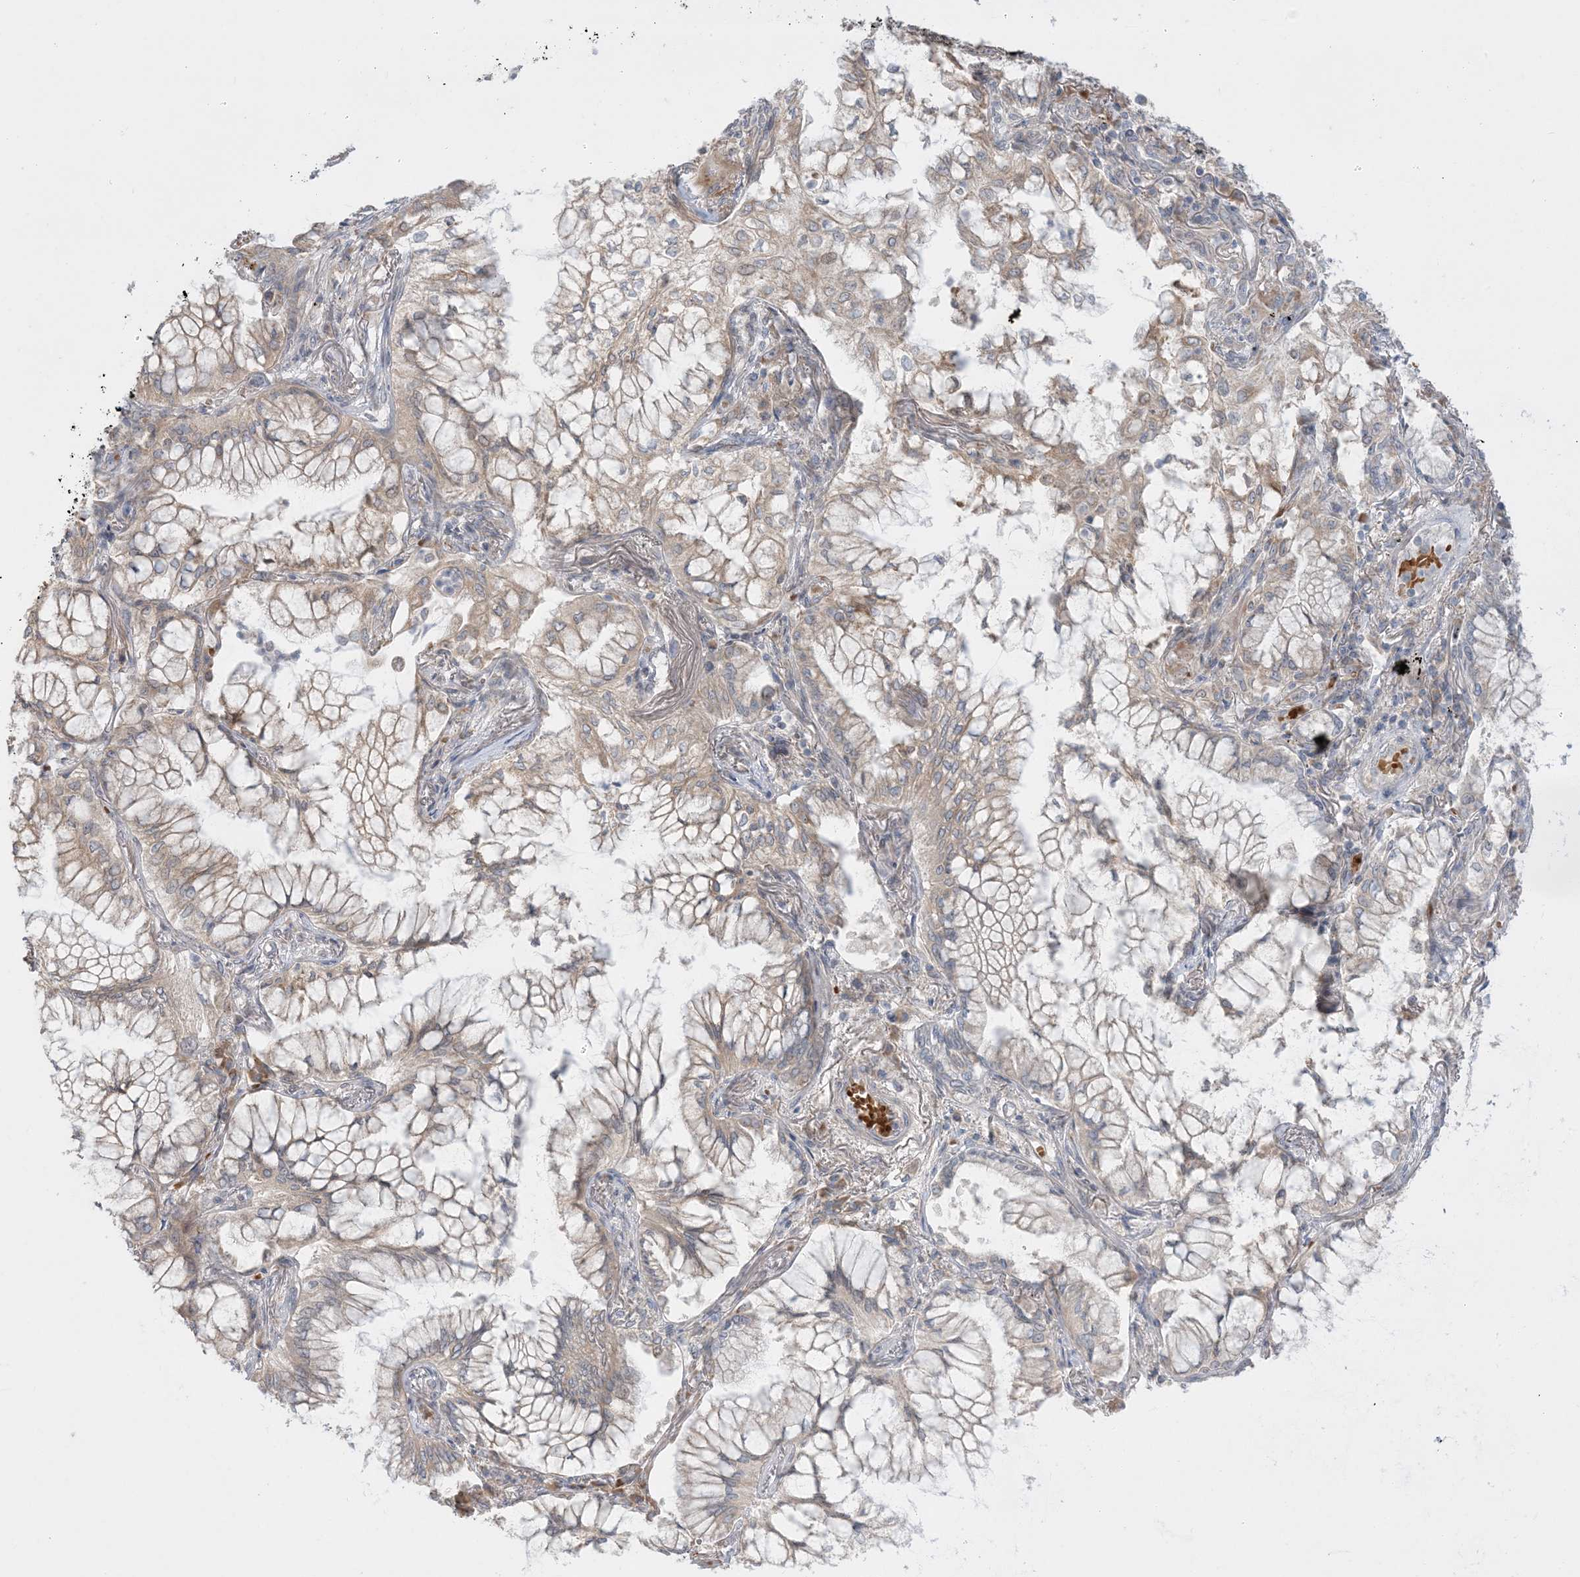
{"staining": {"intensity": "weak", "quantity": ">75%", "location": "cytoplasmic/membranous"}, "tissue": "lung cancer", "cell_type": "Tumor cells", "image_type": "cancer", "snomed": [{"axis": "morphology", "description": "Adenocarcinoma, NOS"}, {"axis": "topography", "description": "Lung"}], "caption": "This photomicrograph reveals IHC staining of human lung cancer (adenocarcinoma), with low weak cytoplasmic/membranous positivity in about >75% of tumor cells.", "gene": "MMGT1", "patient": {"sex": "female", "age": 70}}